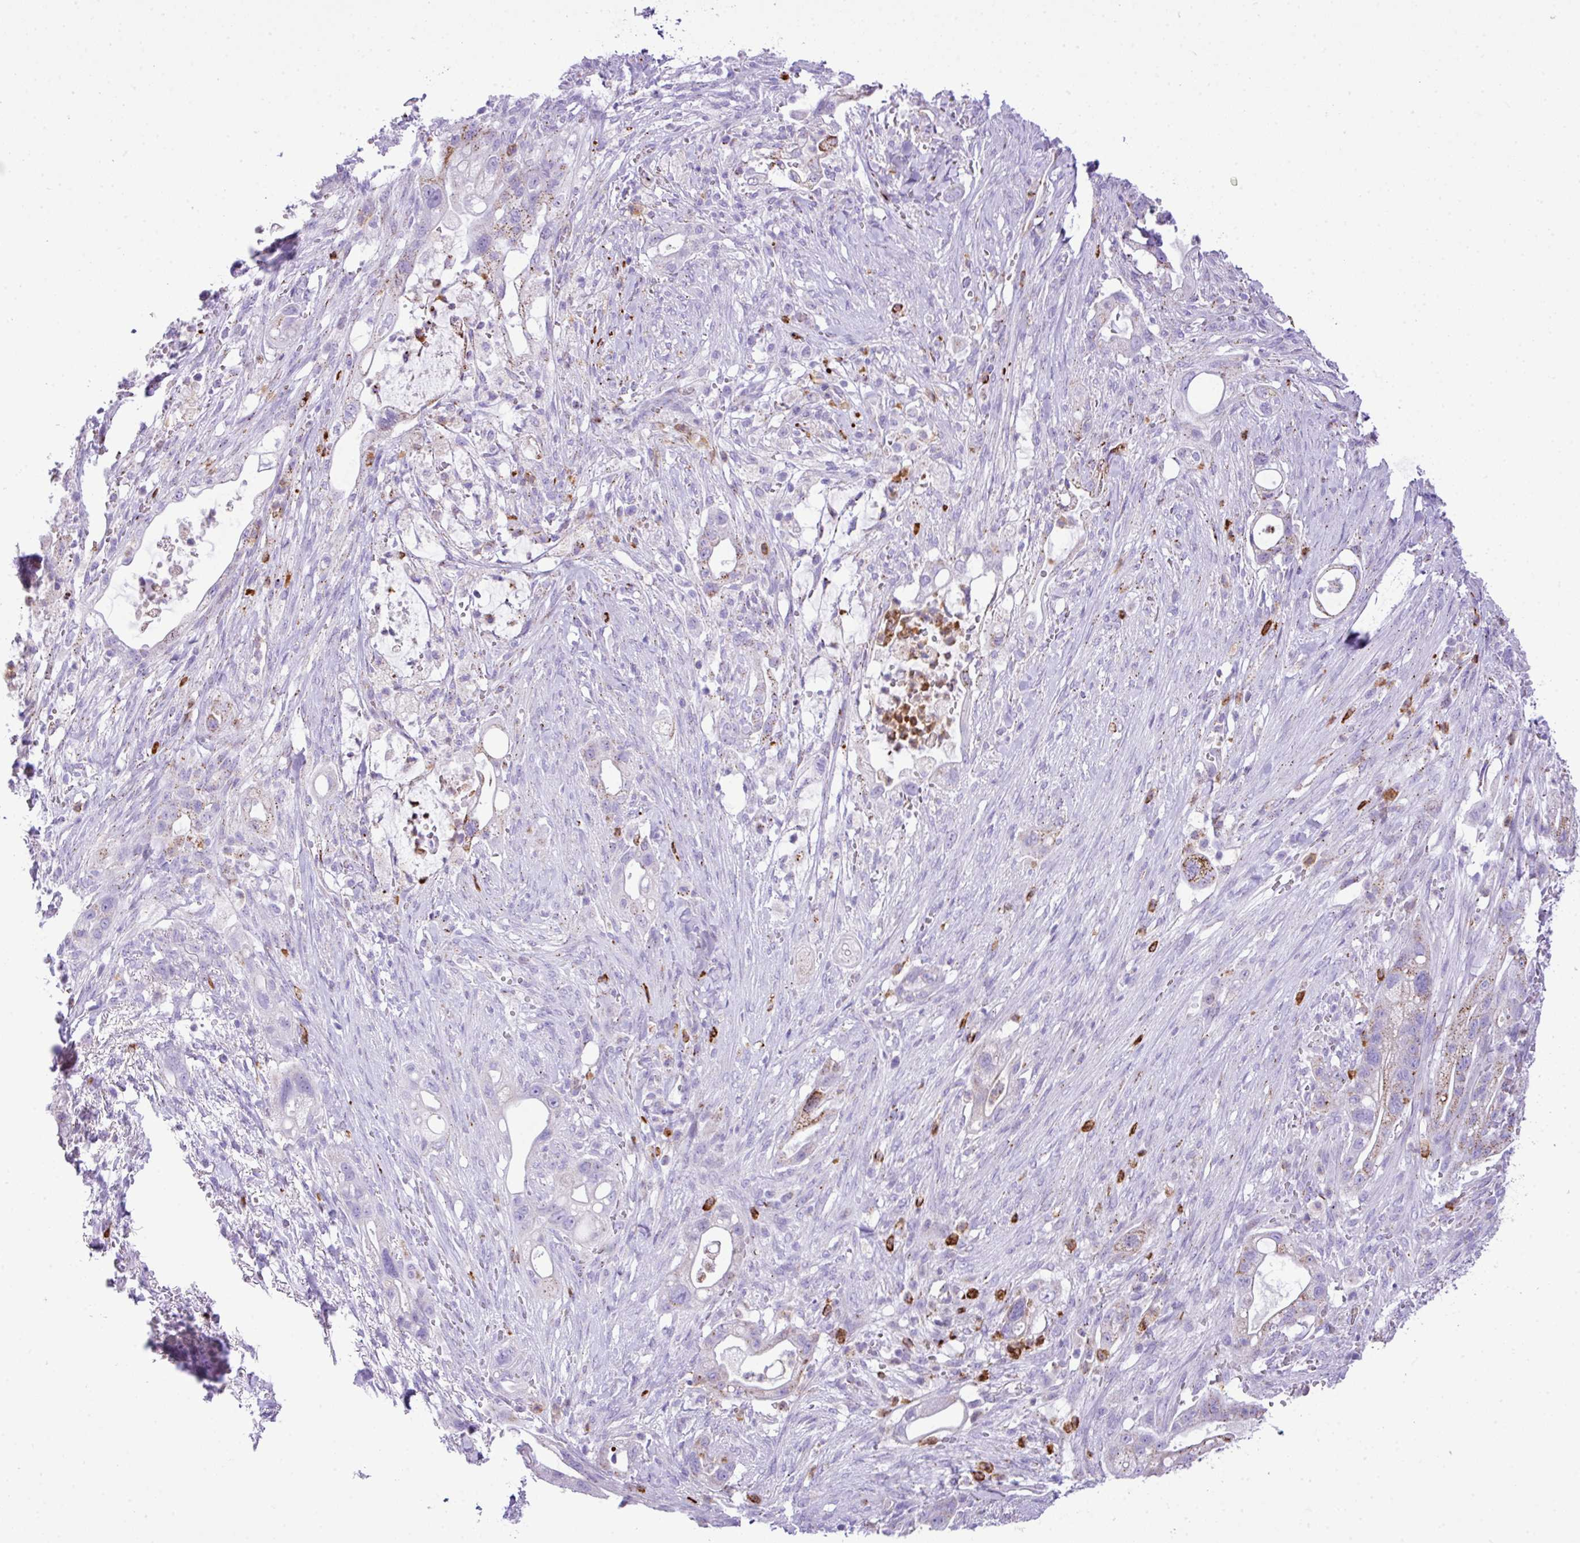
{"staining": {"intensity": "weak", "quantity": "<25%", "location": "cytoplasmic/membranous"}, "tissue": "pancreatic cancer", "cell_type": "Tumor cells", "image_type": "cancer", "snomed": [{"axis": "morphology", "description": "Adenocarcinoma, NOS"}, {"axis": "topography", "description": "Pancreas"}], "caption": "An image of pancreatic cancer (adenocarcinoma) stained for a protein exhibits no brown staining in tumor cells.", "gene": "RCAN2", "patient": {"sex": "male", "age": 44}}